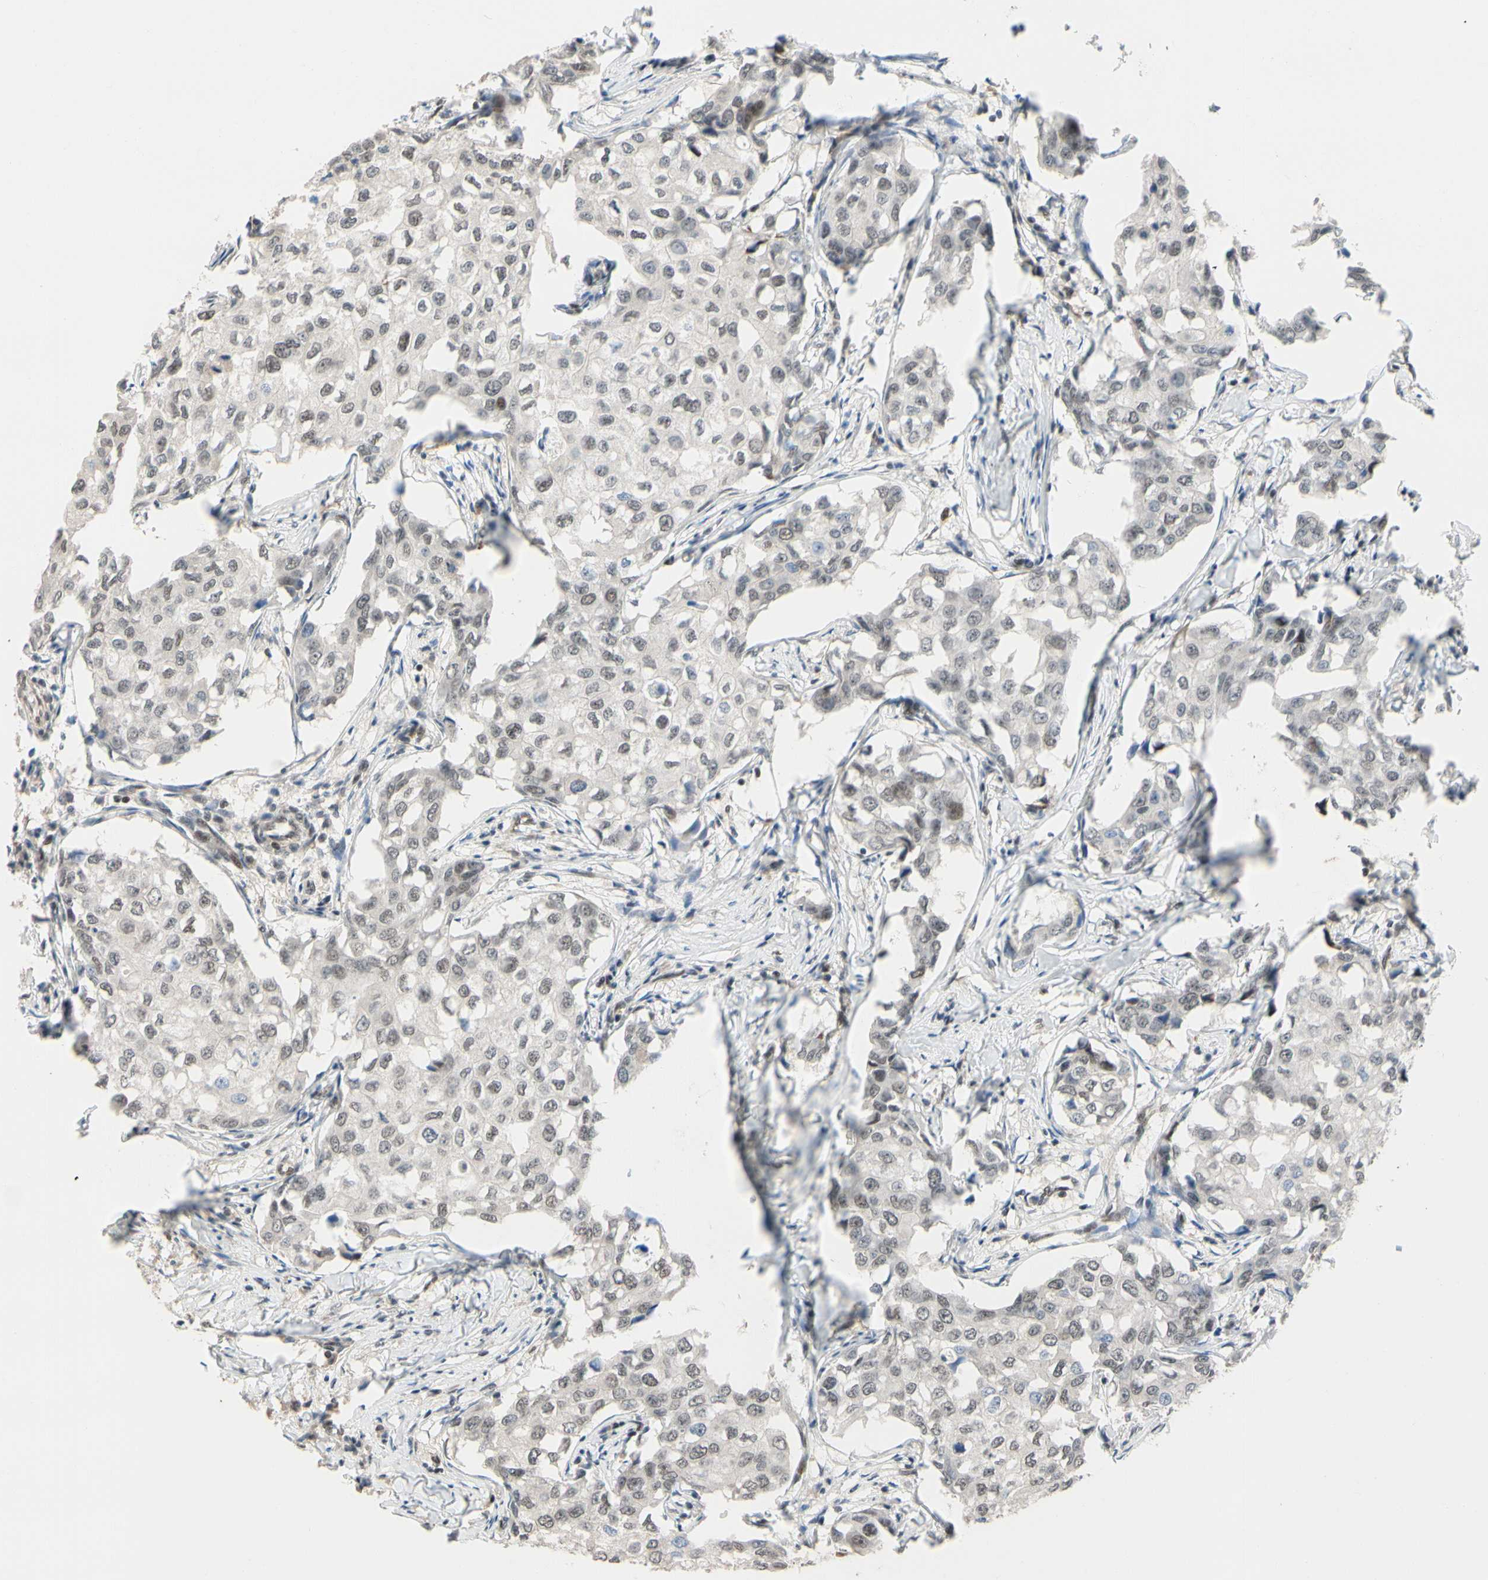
{"staining": {"intensity": "weak", "quantity": "<25%", "location": "nuclear"}, "tissue": "breast cancer", "cell_type": "Tumor cells", "image_type": "cancer", "snomed": [{"axis": "morphology", "description": "Duct carcinoma"}, {"axis": "topography", "description": "Breast"}], "caption": "Immunohistochemistry photomicrograph of breast infiltrating ductal carcinoma stained for a protein (brown), which reveals no positivity in tumor cells. (Stains: DAB immunohistochemistry (IHC) with hematoxylin counter stain, Microscopy: brightfield microscopy at high magnification).", "gene": "TAF4", "patient": {"sex": "female", "age": 27}}